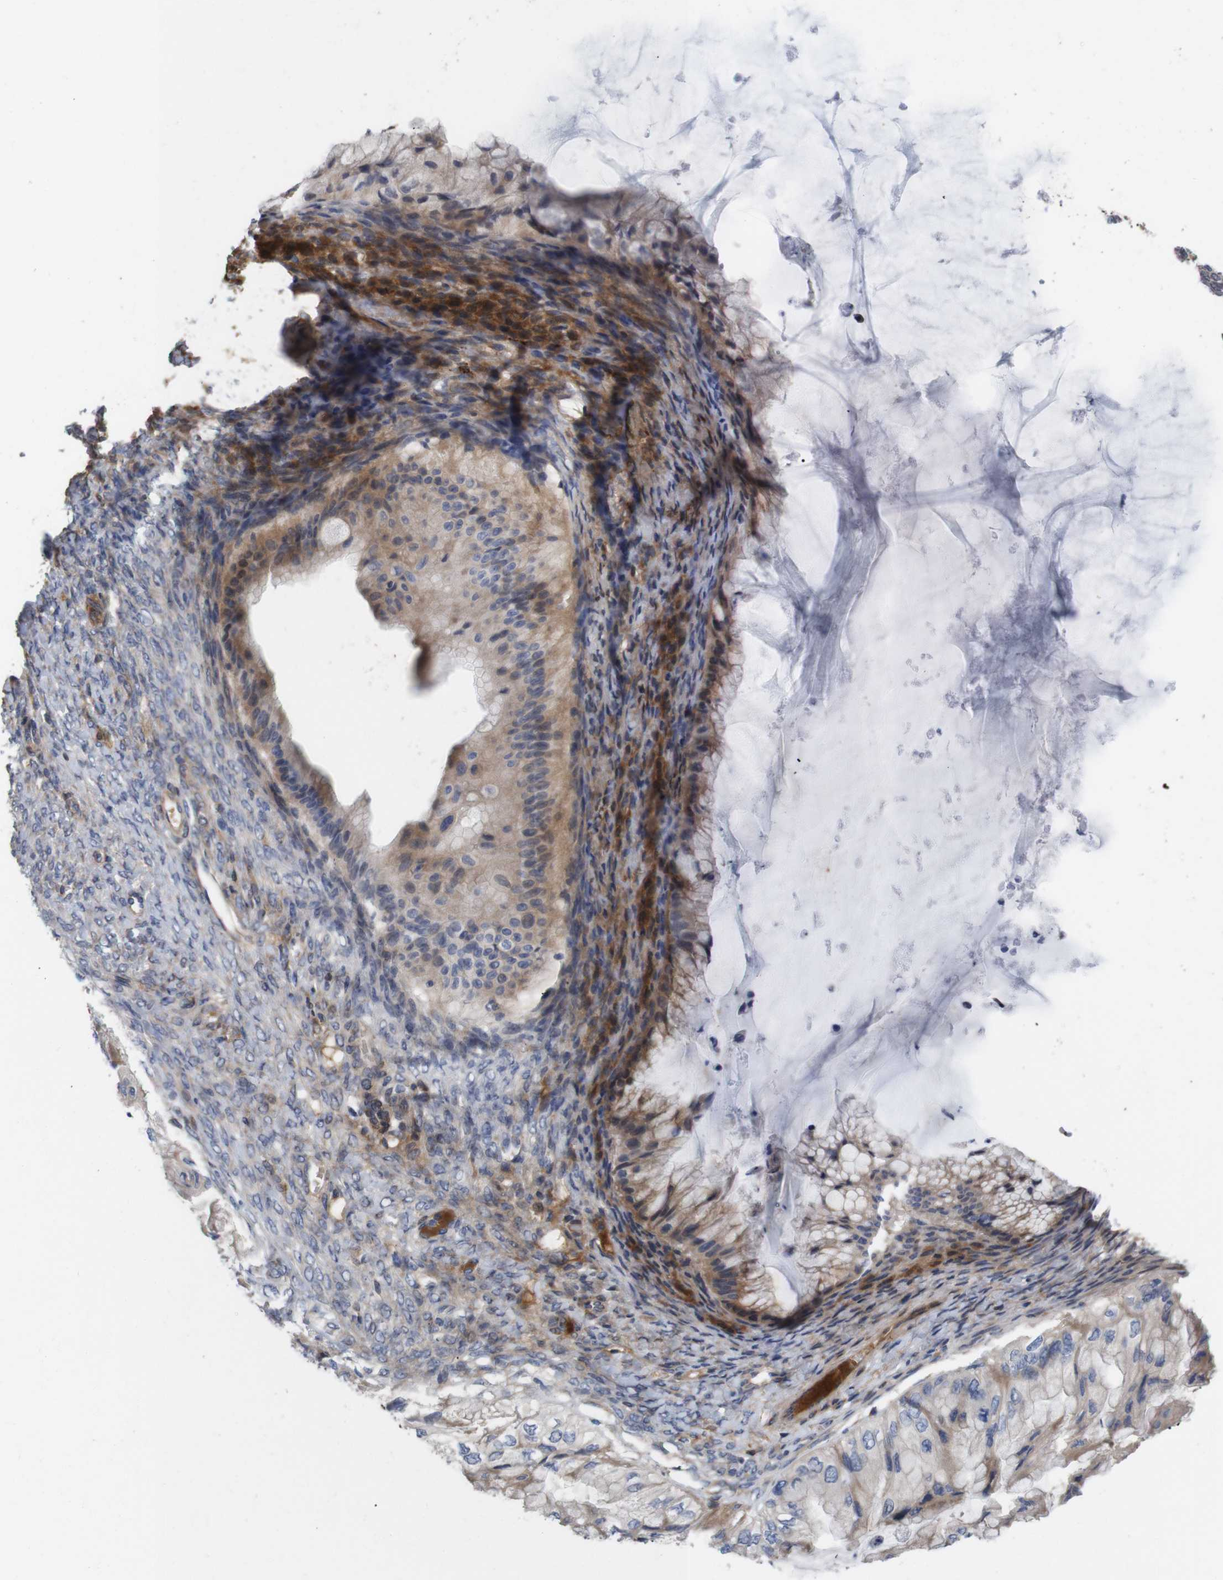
{"staining": {"intensity": "moderate", "quantity": "25%-75%", "location": "cytoplasmic/membranous"}, "tissue": "ovarian cancer", "cell_type": "Tumor cells", "image_type": "cancer", "snomed": [{"axis": "morphology", "description": "Cystadenocarcinoma, mucinous, NOS"}, {"axis": "topography", "description": "Ovary"}], "caption": "Ovarian cancer (mucinous cystadenocarcinoma) was stained to show a protein in brown. There is medium levels of moderate cytoplasmic/membranous positivity in approximately 25%-75% of tumor cells.", "gene": "SPRY3", "patient": {"sex": "female", "age": 61}}